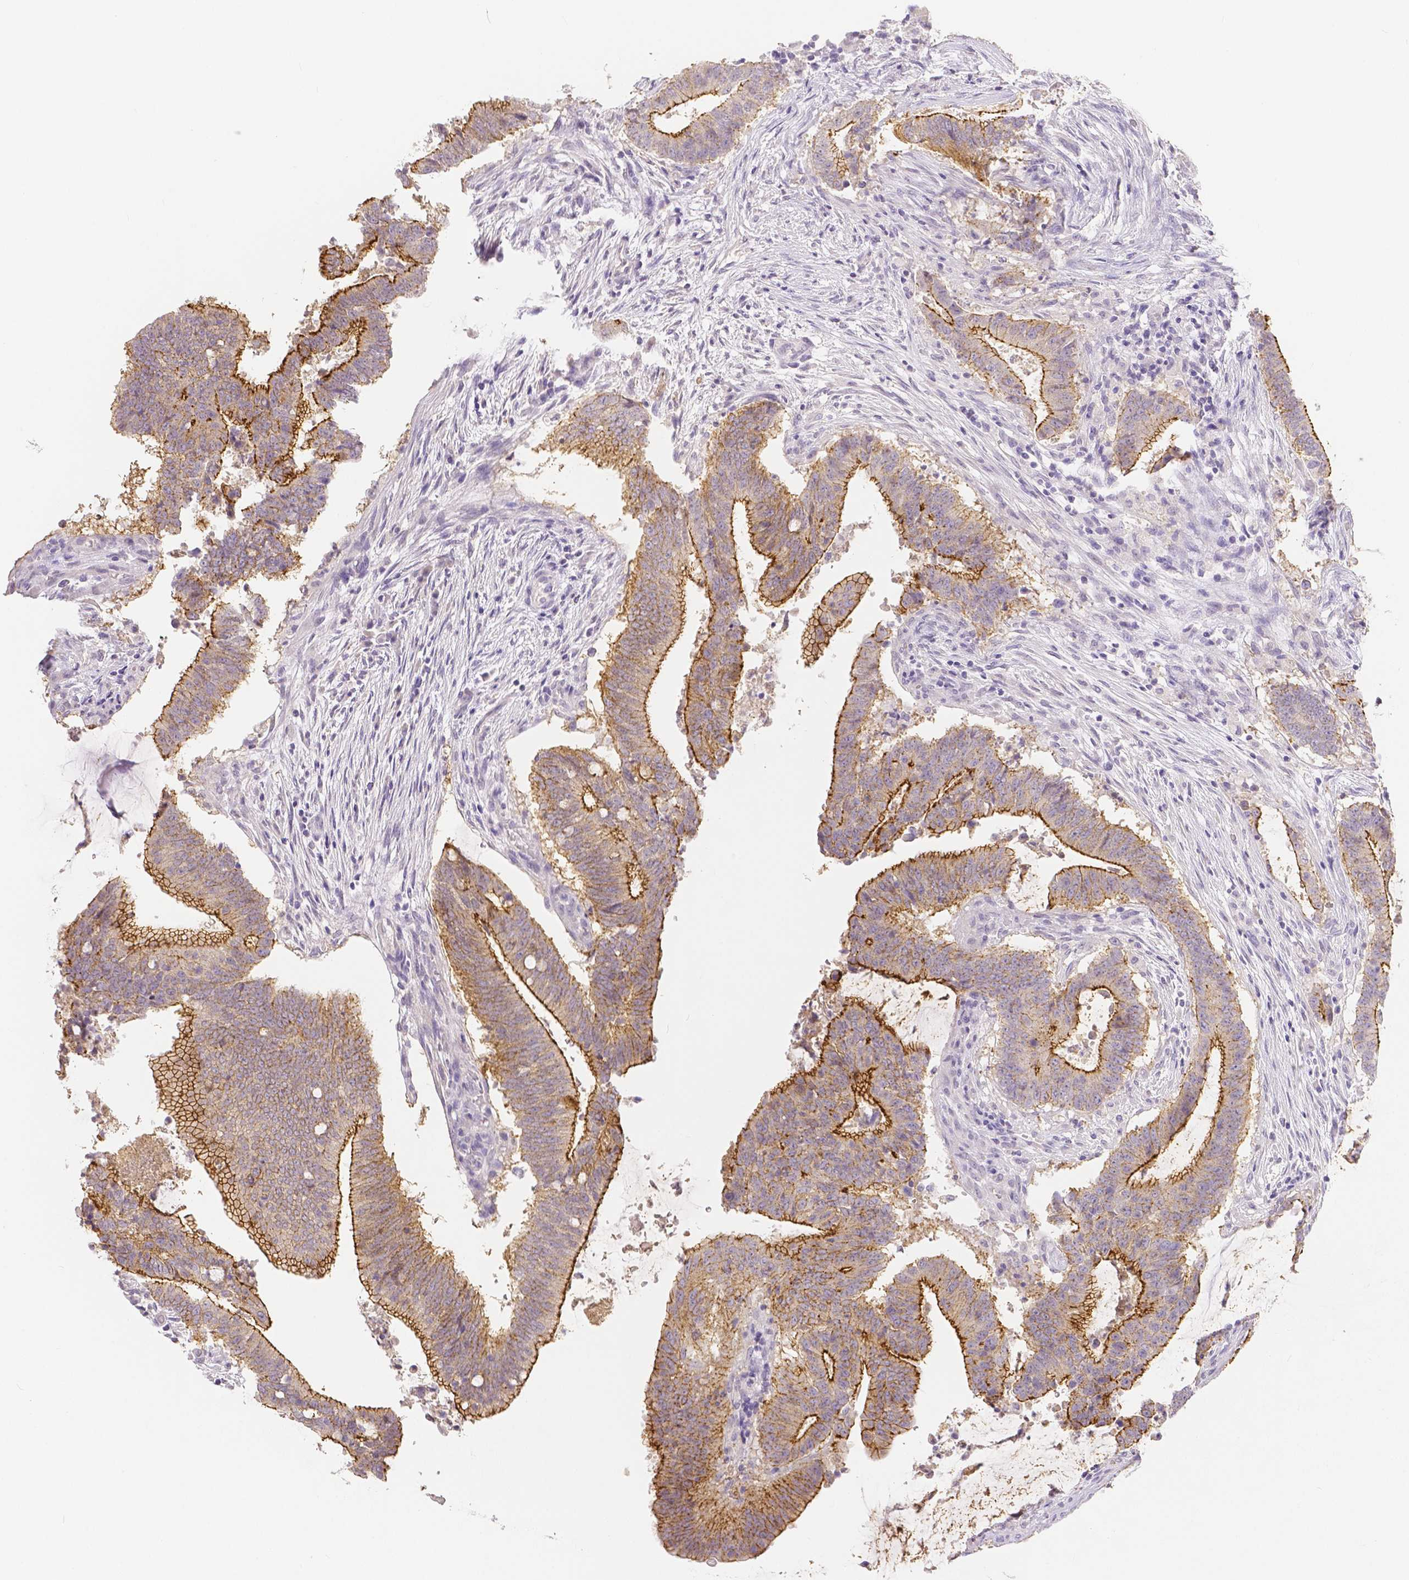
{"staining": {"intensity": "moderate", "quantity": ">75%", "location": "cytoplasmic/membranous"}, "tissue": "colorectal cancer", "cell_type": "Tumor cells", "image_type": "cancer", "snomed": [{"axis": "morphology", "description": "Adenocarcinoma, NOS"}, {"axis": "topography", "description": "Colon"}], "caption": "This is an image of immunohistochemistry staining of colorectal cancer, which shows moderate positivity in the cytoplasmic/membranous of tumor cells.", "gene": "OCLN", "patient": {"sex": "female", "age": 43}}